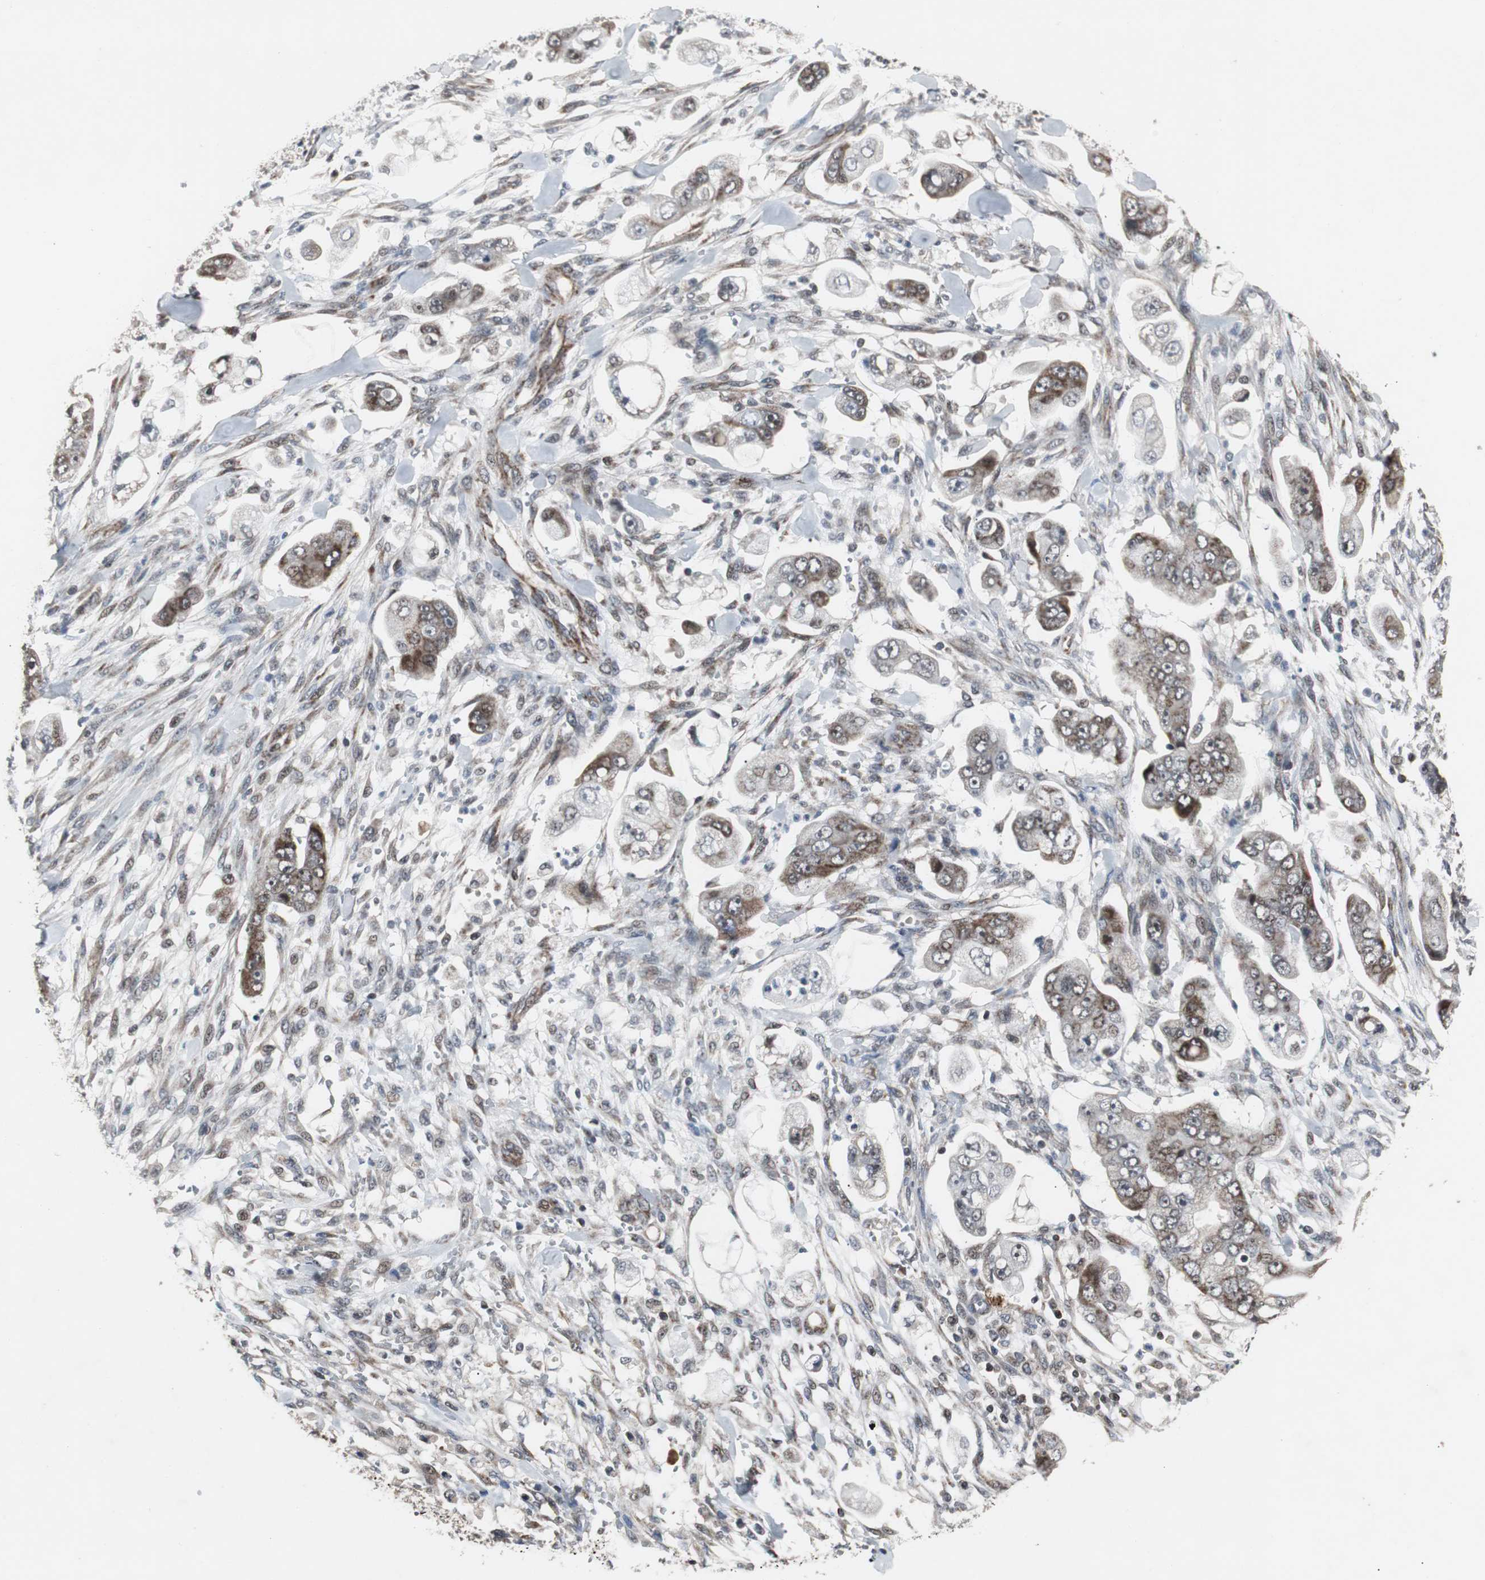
{"staining": {"intensity": "strong", "quantity": "25%-75%", "location": "cytoplasmic/membranous"}, "tissue": "stomach cancer", "cell_type": "Tumor cells", "image_type": "cancer", "snomed": [{"axis": "morphology", "description": "Adenocarcinoma, NOS"}, {"axis": "topography", "description": "Stomach"}], "caption": "The histopathology image shows immunohistochemical staining of stomach cancer (adenocarcinoma). There is strong cytoplasmic/membranous staining is present in about 25%-75% of tumor cells. The protein of interest is stained brown, and the nuclei are stained in blue (DAB IHC with brightfield microscopy, high magnification).", "gene": "MRPL40", "patient": {"sex": "male", "age": 62}}